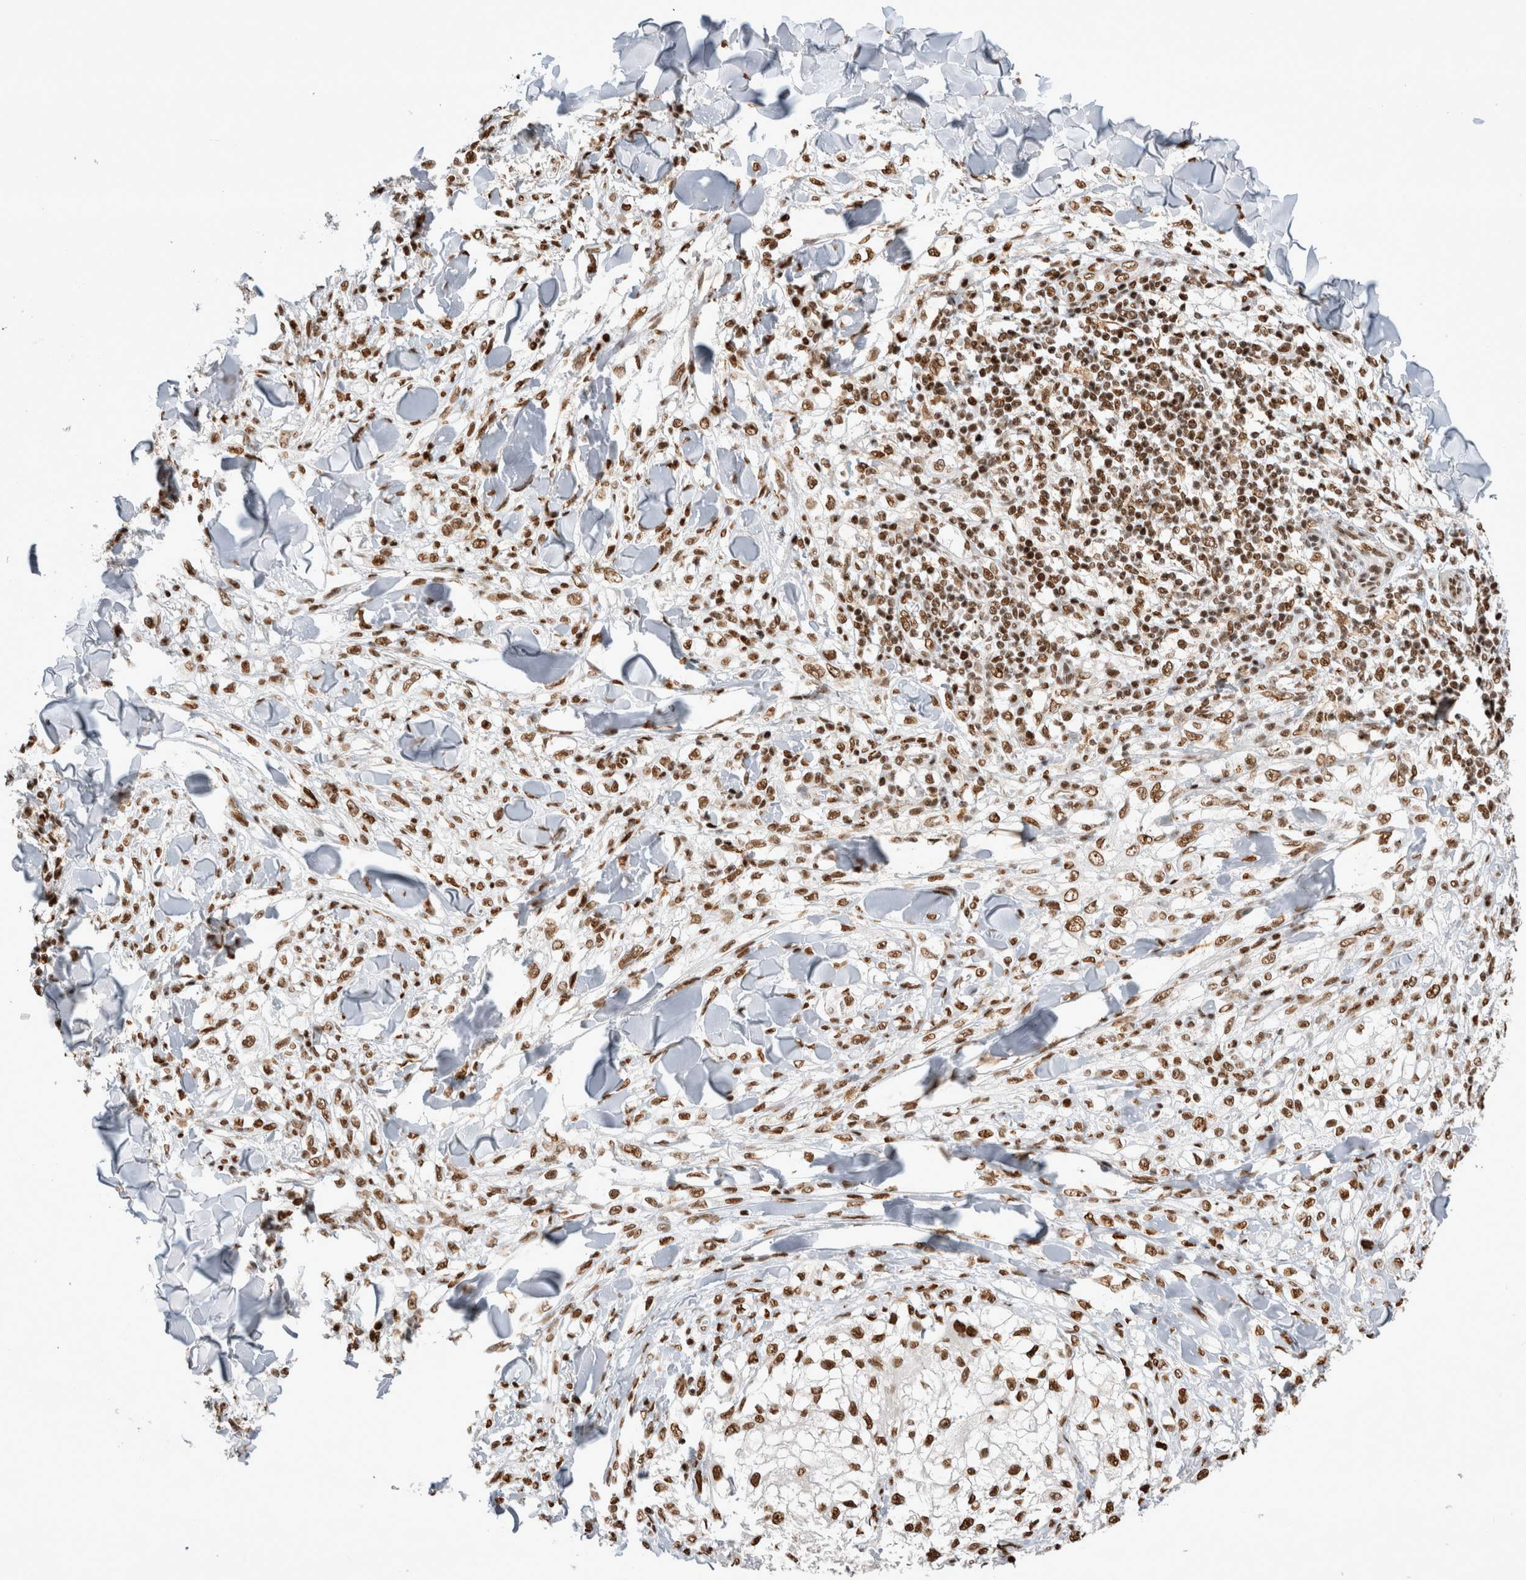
{"staining": {"intensity": "moderate", "quantity": ">75%", "location": "nuclear"}, "tissue": "melanoma", "cell_type": "Tumor cells", "image_type": "cancer", "snomed": [{"axis": "morphology", "description": "Malignant melanoma, NOS"}, {"axis": "topography", "description": "Skin of head"}], "caption": "DAB immunohistochemical staining of human malignant melanoma exhibits moderate nuclear protein staining in about >75% of tumor cells.", "gene": "EYA2", "patient": {"sex": "male", "age": 83}}